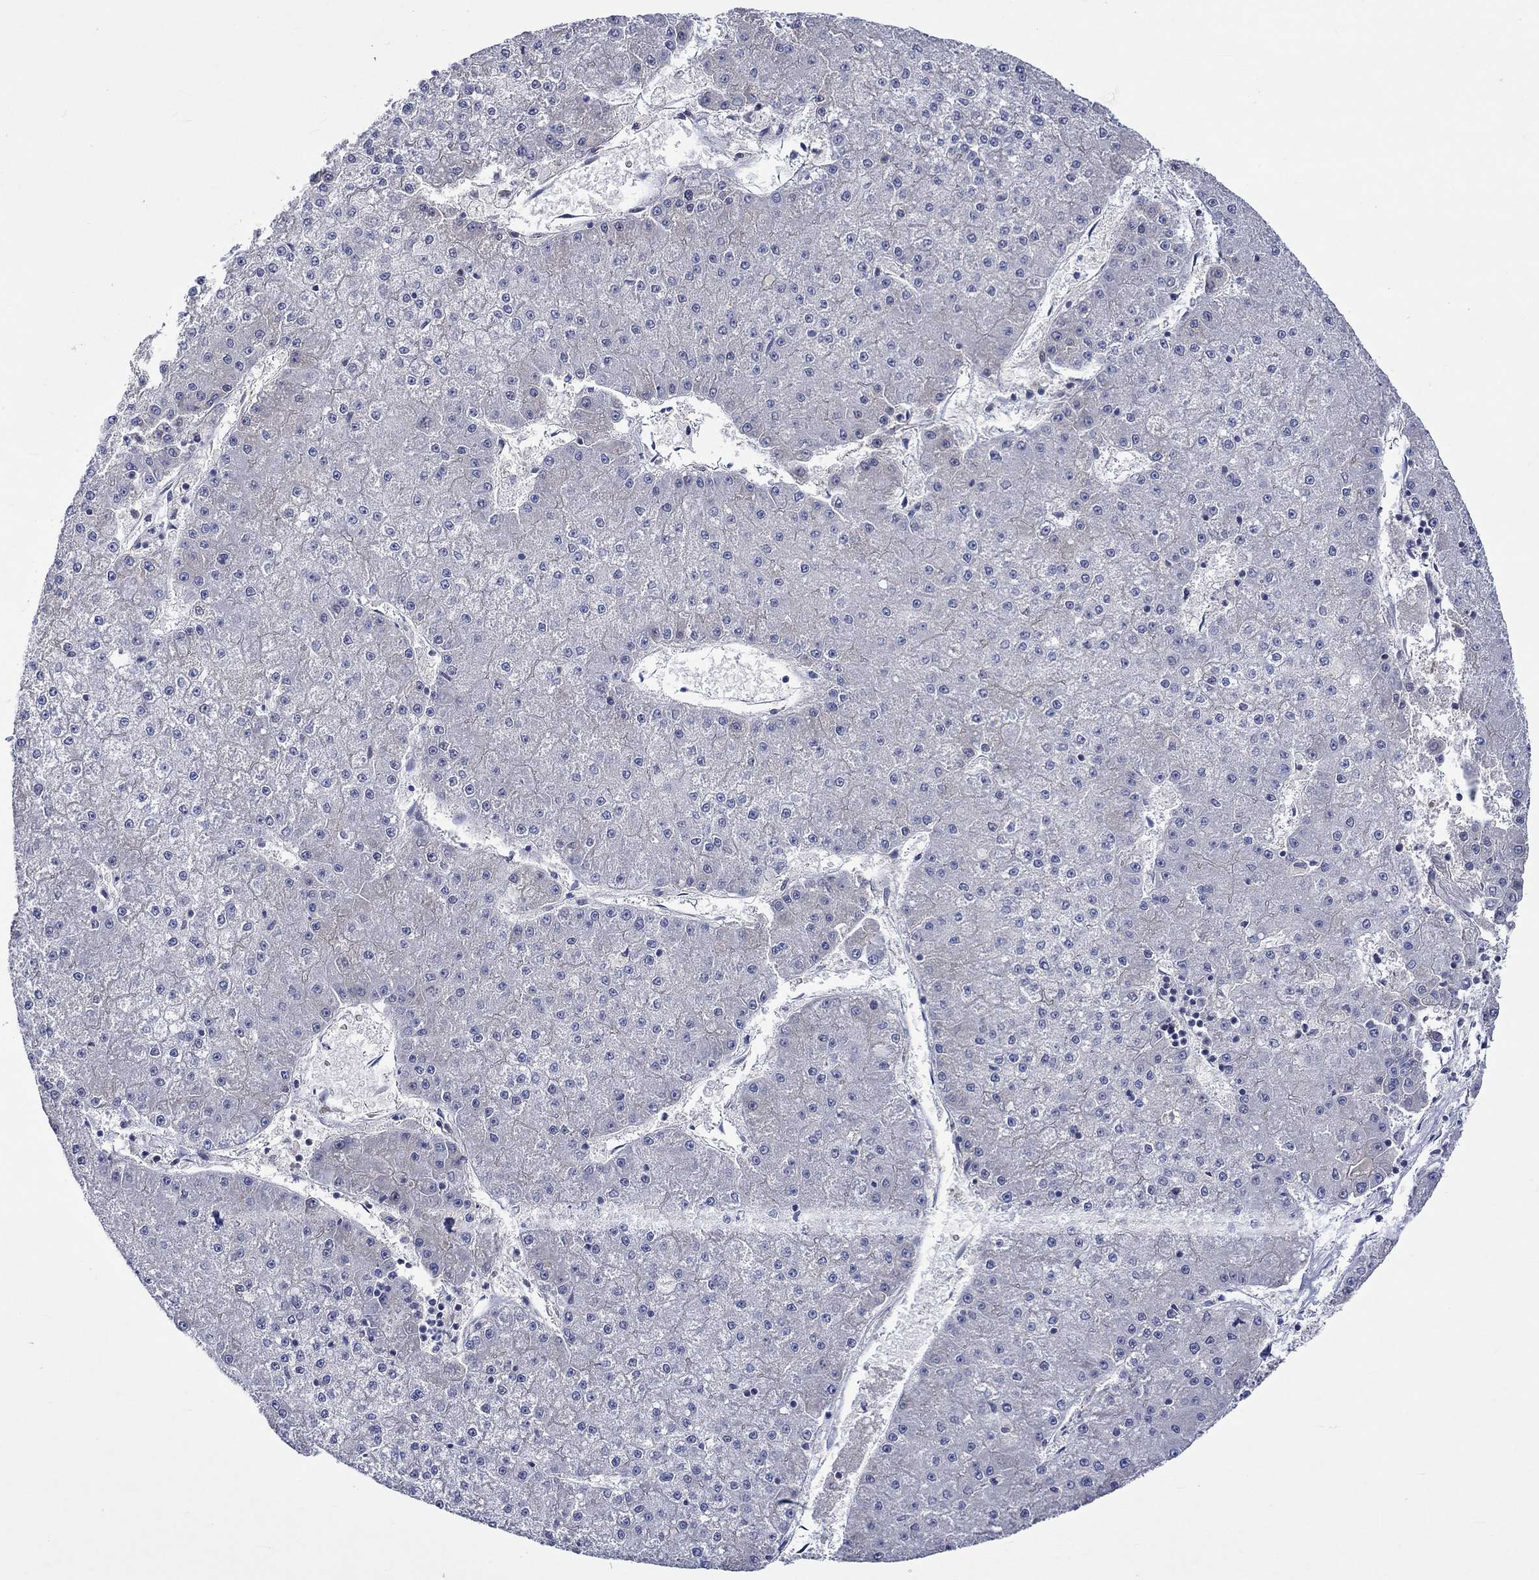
{"staining": {"intensity": "negative", "quantity": "none", "location": "none"}, "tissue": "liver cancer", "cell_type": "Tumor cells", "image_type": "cancer", "snomed": [{"axis": "morphology", "description": "Carcinoma, Hepatocellular, NOS"}, {"axis": "topography", "description": "Liver"}], "caption": "Tumor cells show no significant protein staining in liver cancer.", "gene": "DDX3Y", "patient": {"sex": "male", "age": 73}}